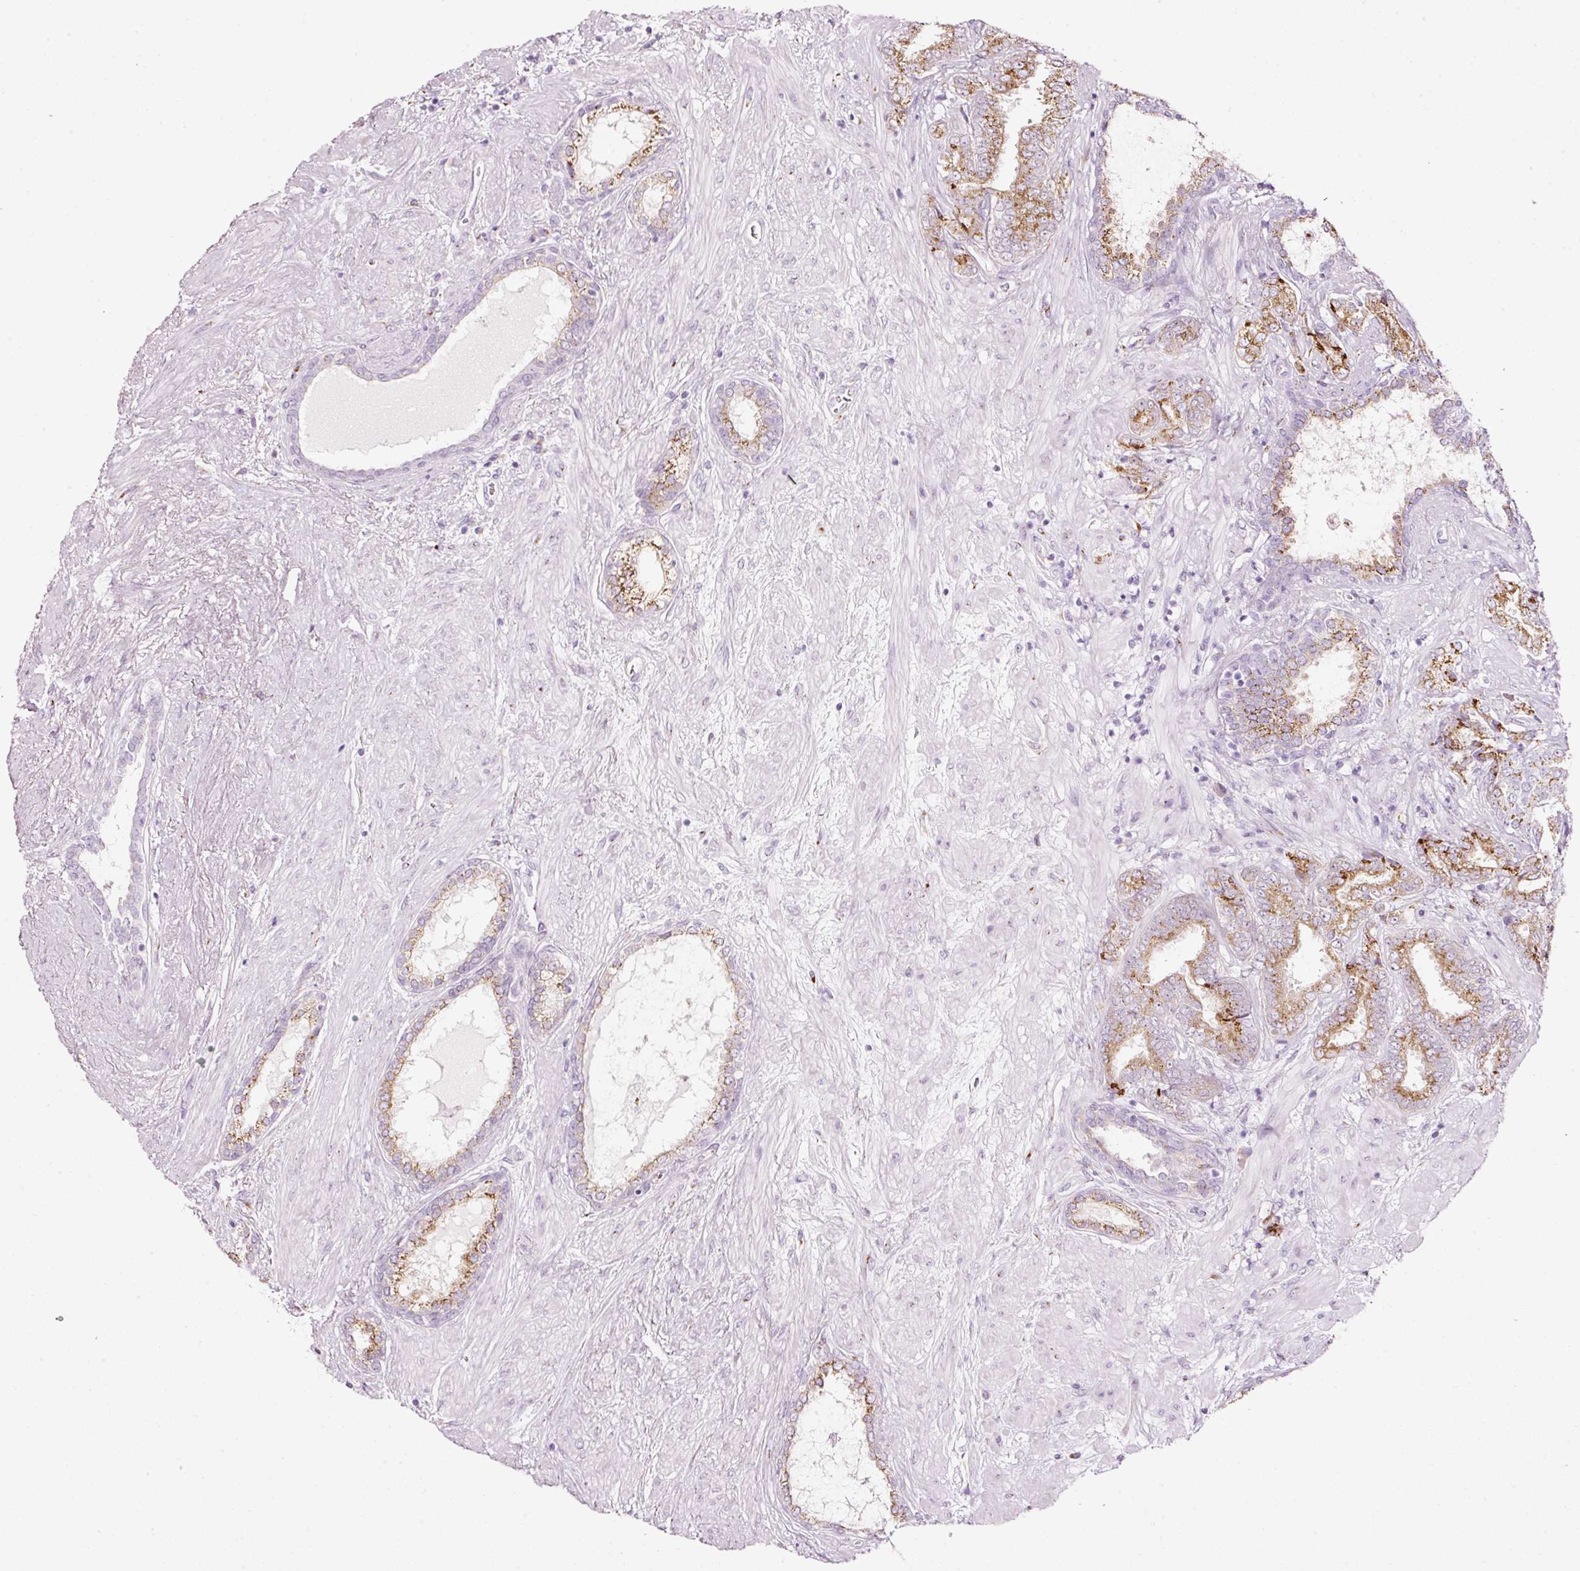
{"staining": {"intensity": "moderate", "quantity": ">75%", "location": "cytoplasmic/membranous"}, "tissue": "prostate cancer", "cell_type": "Tumor cells", "image_type": "cancer", "snomed": [{"axis": "morphology", "description": "Adenocarcinoma, High grade"}, {"axis": "topography", "description": "Prostate"}], "caption": "Prostate cancer (adenocarcinoma (high-grade)) stained for a protein demonstrates moderate cytoplasmic/membranous positivity in tumor cells. The staining is performed using DAB (3,3'-diaminobenzidine) brown chromogen to label protein expression. The nuclei are counter-stained blue using hematoxylin.", "gene": "SDF4", "patient": {"sex": "male", "age": 72}}